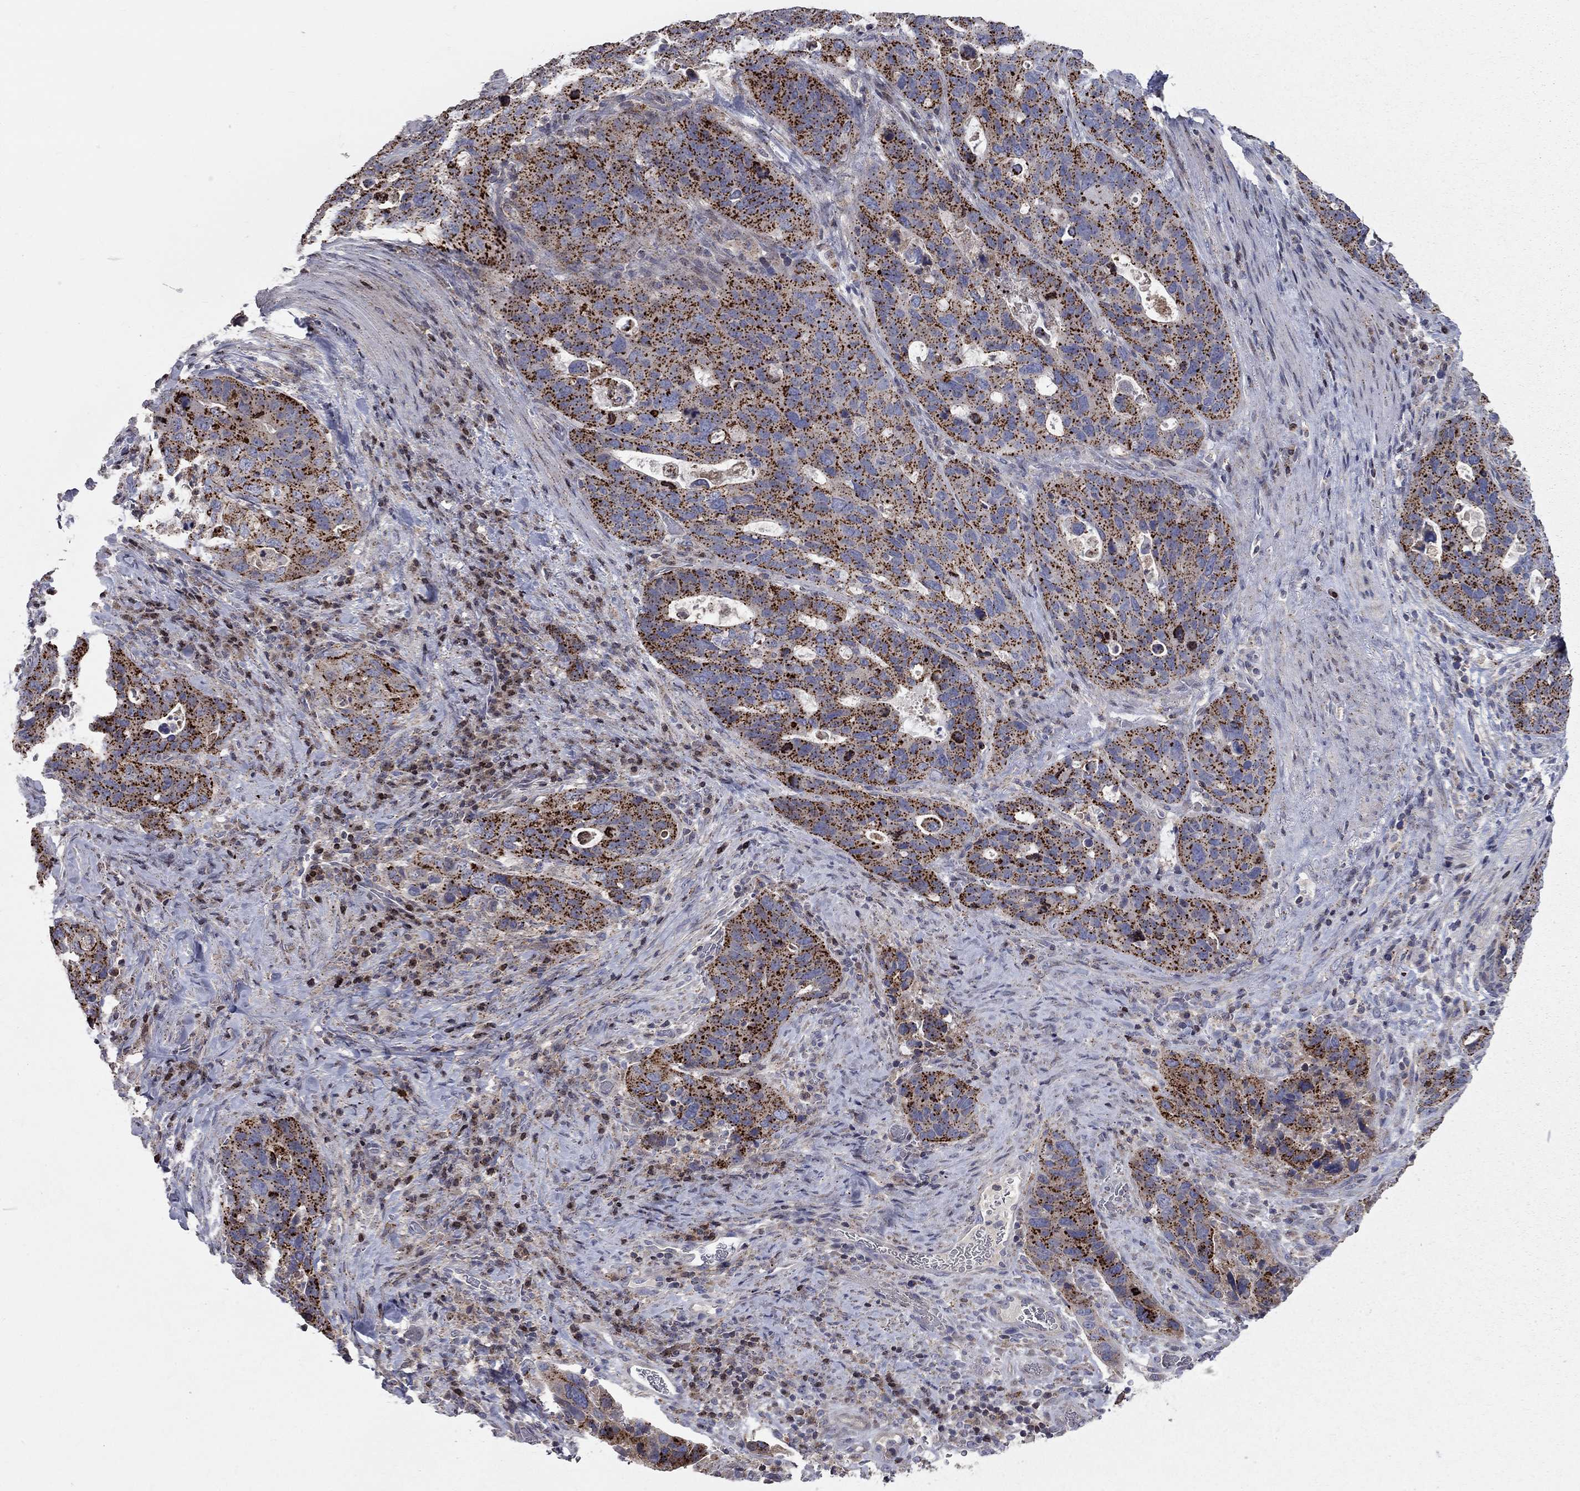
{"staining": {"intensity": "strong", "quantity": ">75%", "location": "cytoplasmic/membranous"}, "tissue": "stomach cancer", "cell_type": "Tumor cells", "image_type": "cancer", "snomed": [{"axis": "morphology", "description": "Adenocarcinoma, NOS"}, {"axis": "topography", "description": "Stomach"}], "caption": "Stomach cancer stained for a protein (brown) demonstrates strong cytoplasmic/membranous positive positivity in about >75% of tumor cells.", "gene": "ERN2", "patient": {"sex": "male", "age": 54}}